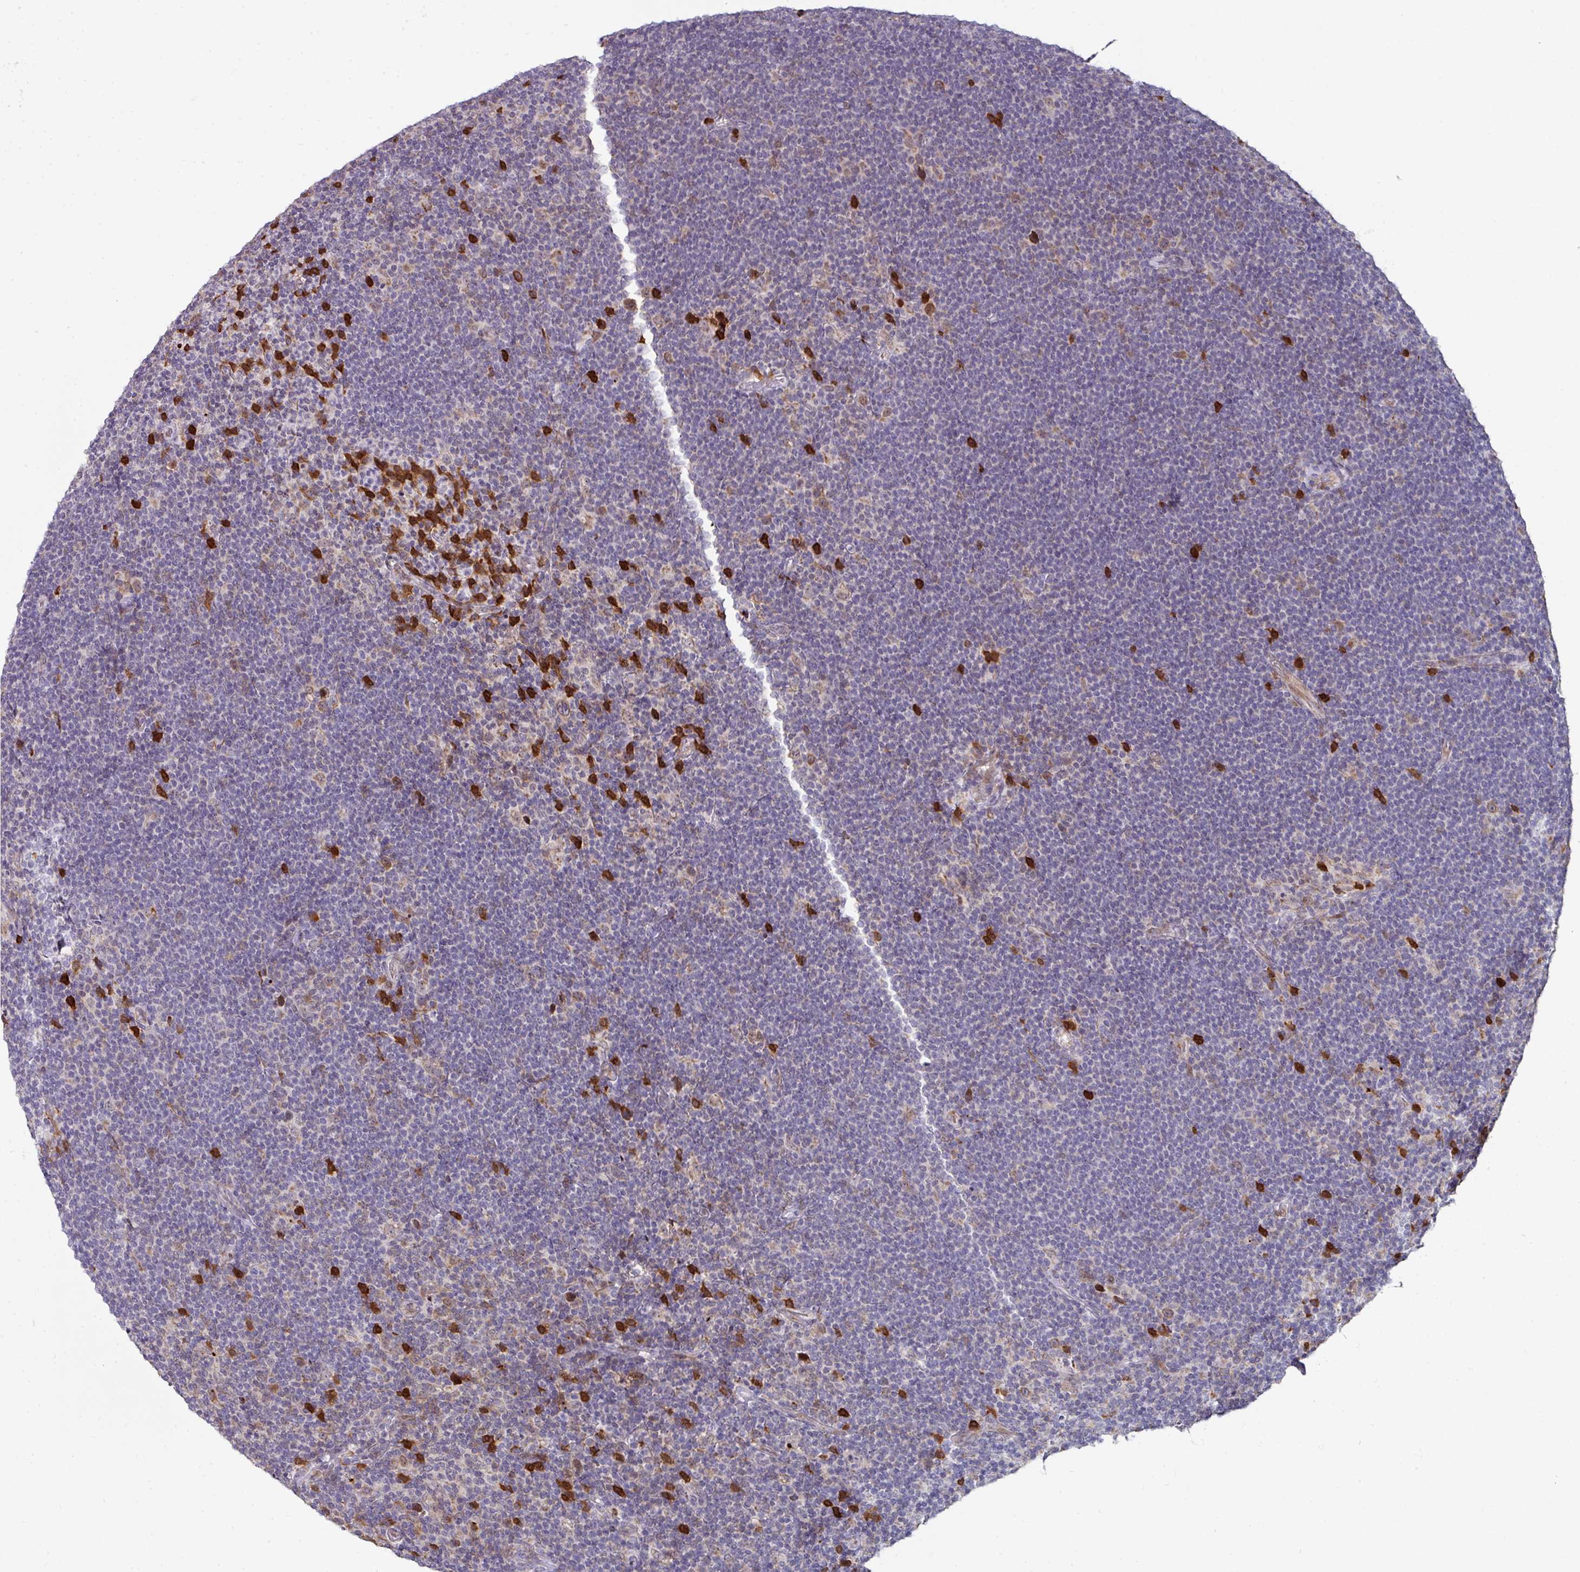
{"staining": {"intensity": "weak", "quantity": "25%-75%", "location": "cytoplasmic/membranous"}, "tissue": "lymphoma", "cell_type": "Tumor cells", "image_type": "cancer", "snomed": [{"axis": "morphology", "description": "Hodgkin's disease, NOS"}, {"axis": "topography", "description": "Lymph node"}], "caption": "IHC staining of Hodgkin's disease, which reveals low levels of weak cytoplasmic/membranous positivity in approximately 25%-75% of tumor cells indicating weak cytoplasmic/membranous protein positivity. The staining was performed using DAB (3,3'-diaminobenzidine) (brown) for protein detection and nuclei were counterstained in hematoxylin (blue).", "gene": "APOLD1", "patient": {"sex": "female", "age": 57}}